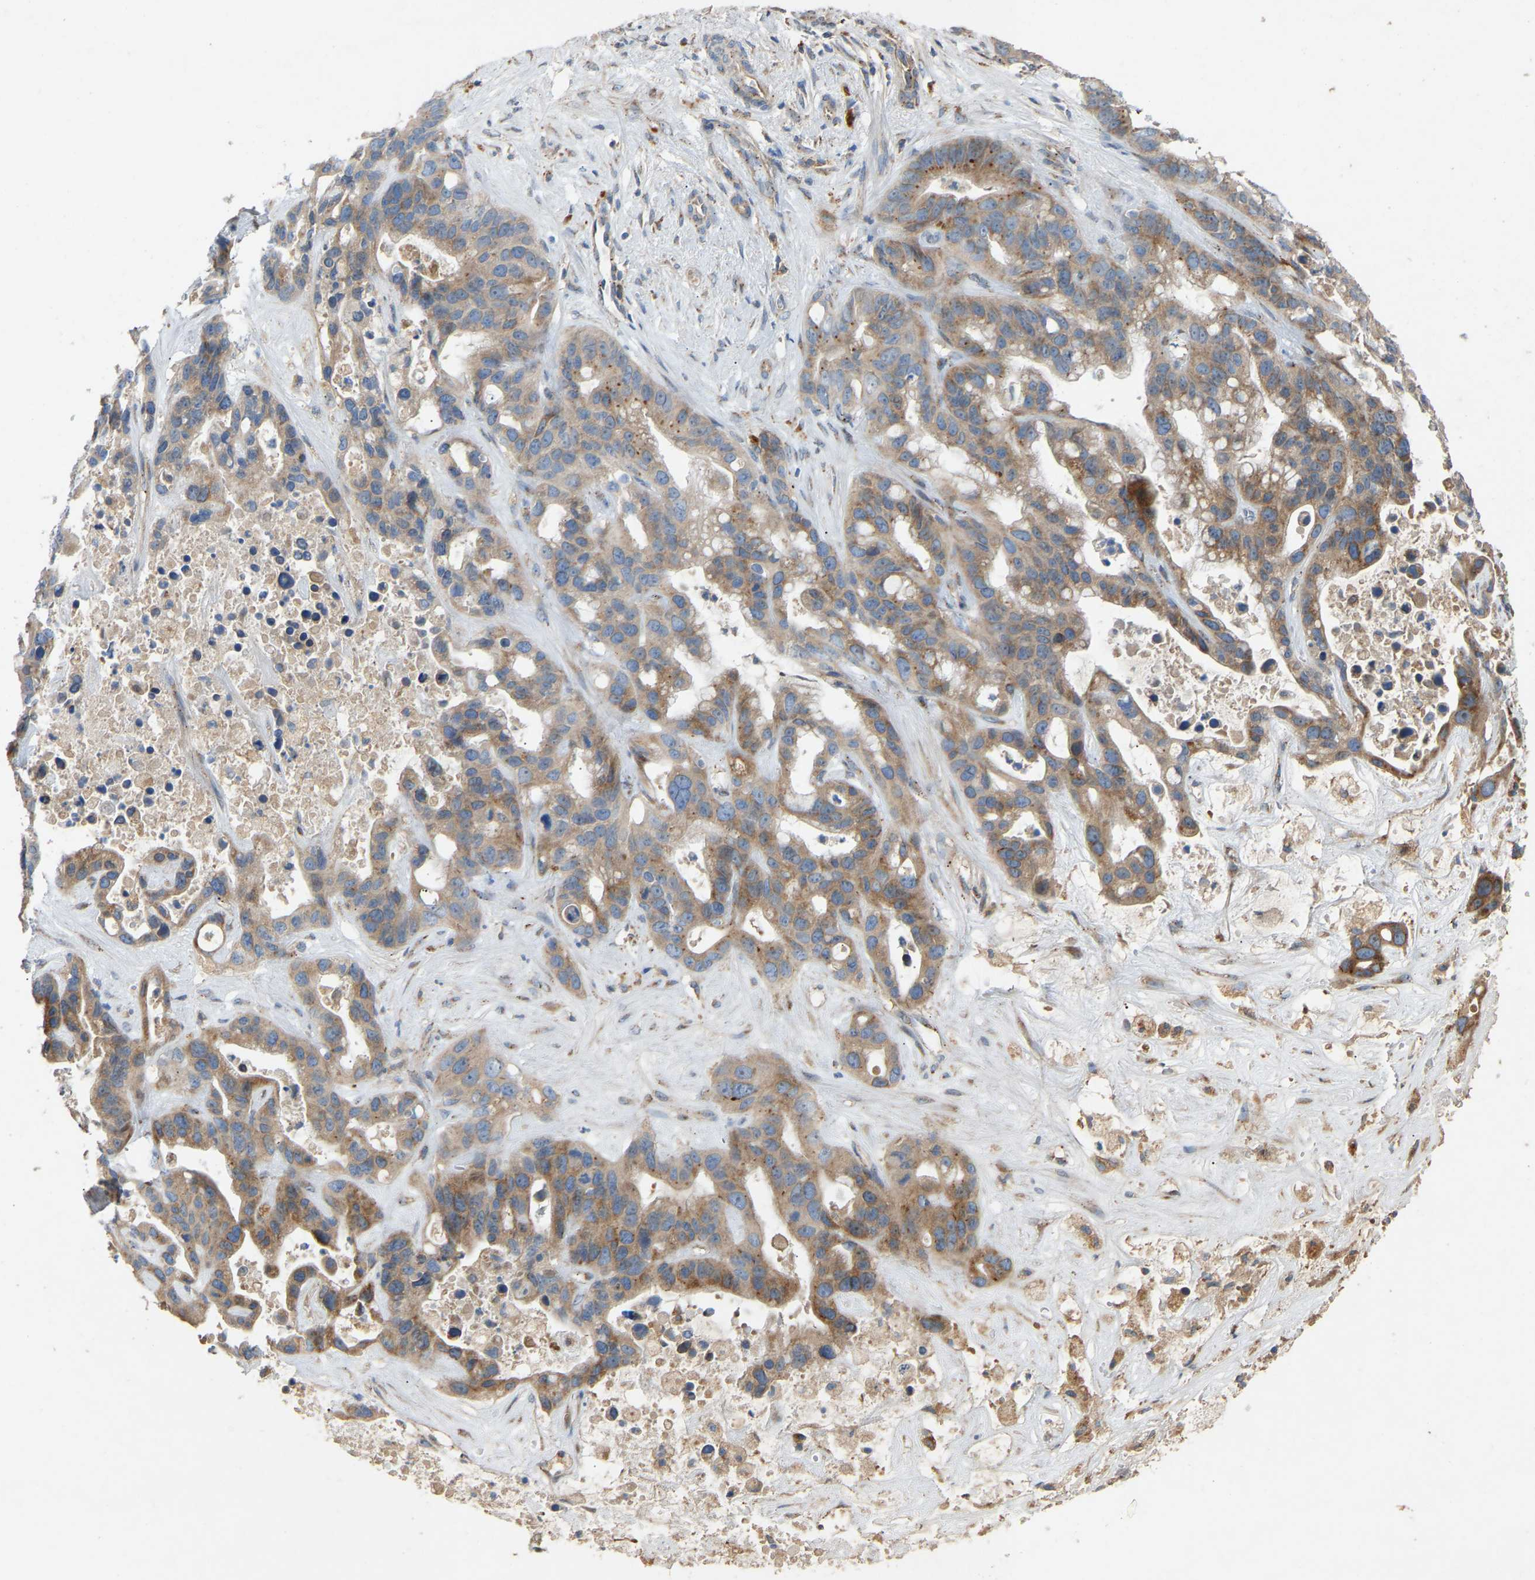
{"staining": {"intensity": "moderate", "quantity": ">75%", "location": "cytoplasmic/membranous"}, "tissue": "liver cancer", "cell_type": "Tumor cells", "image_type": "cancer", "snomed": [{"axis": "morphology", "description": "Cholangiocarcinoma"}, {"axis": "topography", "description": "Liver"}], "caption": "Immunohistochemical staining of liver cholangiocarcinoma exhibits medium levels of moderate cytoplasmic/membranous protein expression in approximately >75% of tumor cells. (brown staining indicates protein expression, while blue staining denotes nuclei).", "gene": "RGP1", "patient": {"sex": "female", "age": 65}}